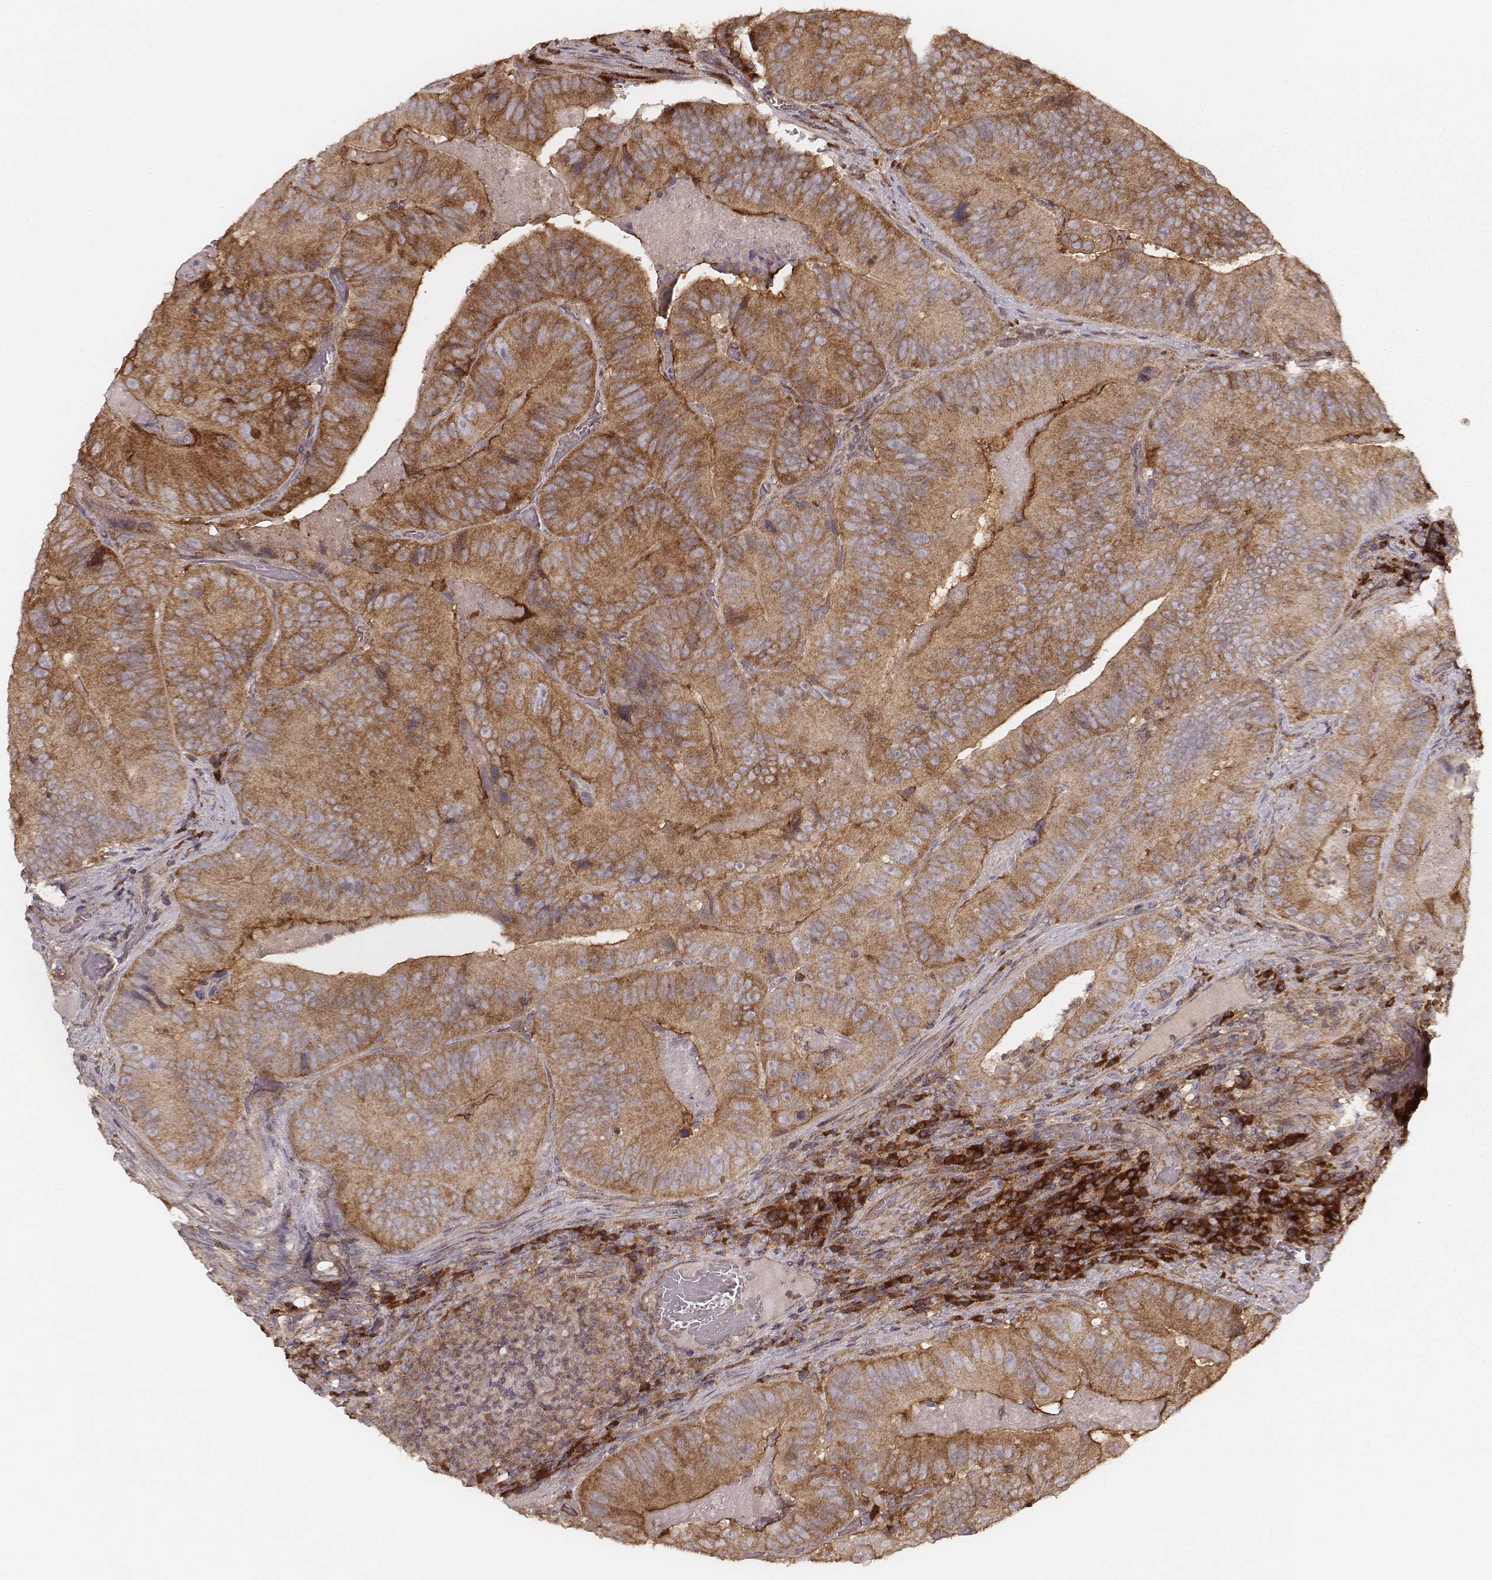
{"staining": {"intensity": "moderate", "quantity": ">75%", "location": "cytoplasmic/membranous"}, "tissue": "colorectal cancer", "cell_type": "Tumor cells", "image_type": "cancer", "snomed": [{"axis": "morphology", "description": "Adenocarcinoma, NOS"}, {"axis": "topography", "description": "Colon"}], "caption": "This is an image of IHC staining of colorectal adenocarcinoma, which shows moderate staining in the cytoplasmic/membranous of tumor cells.", "gene": "CARS1", "patient": {"sex": "female", "age": 86}}